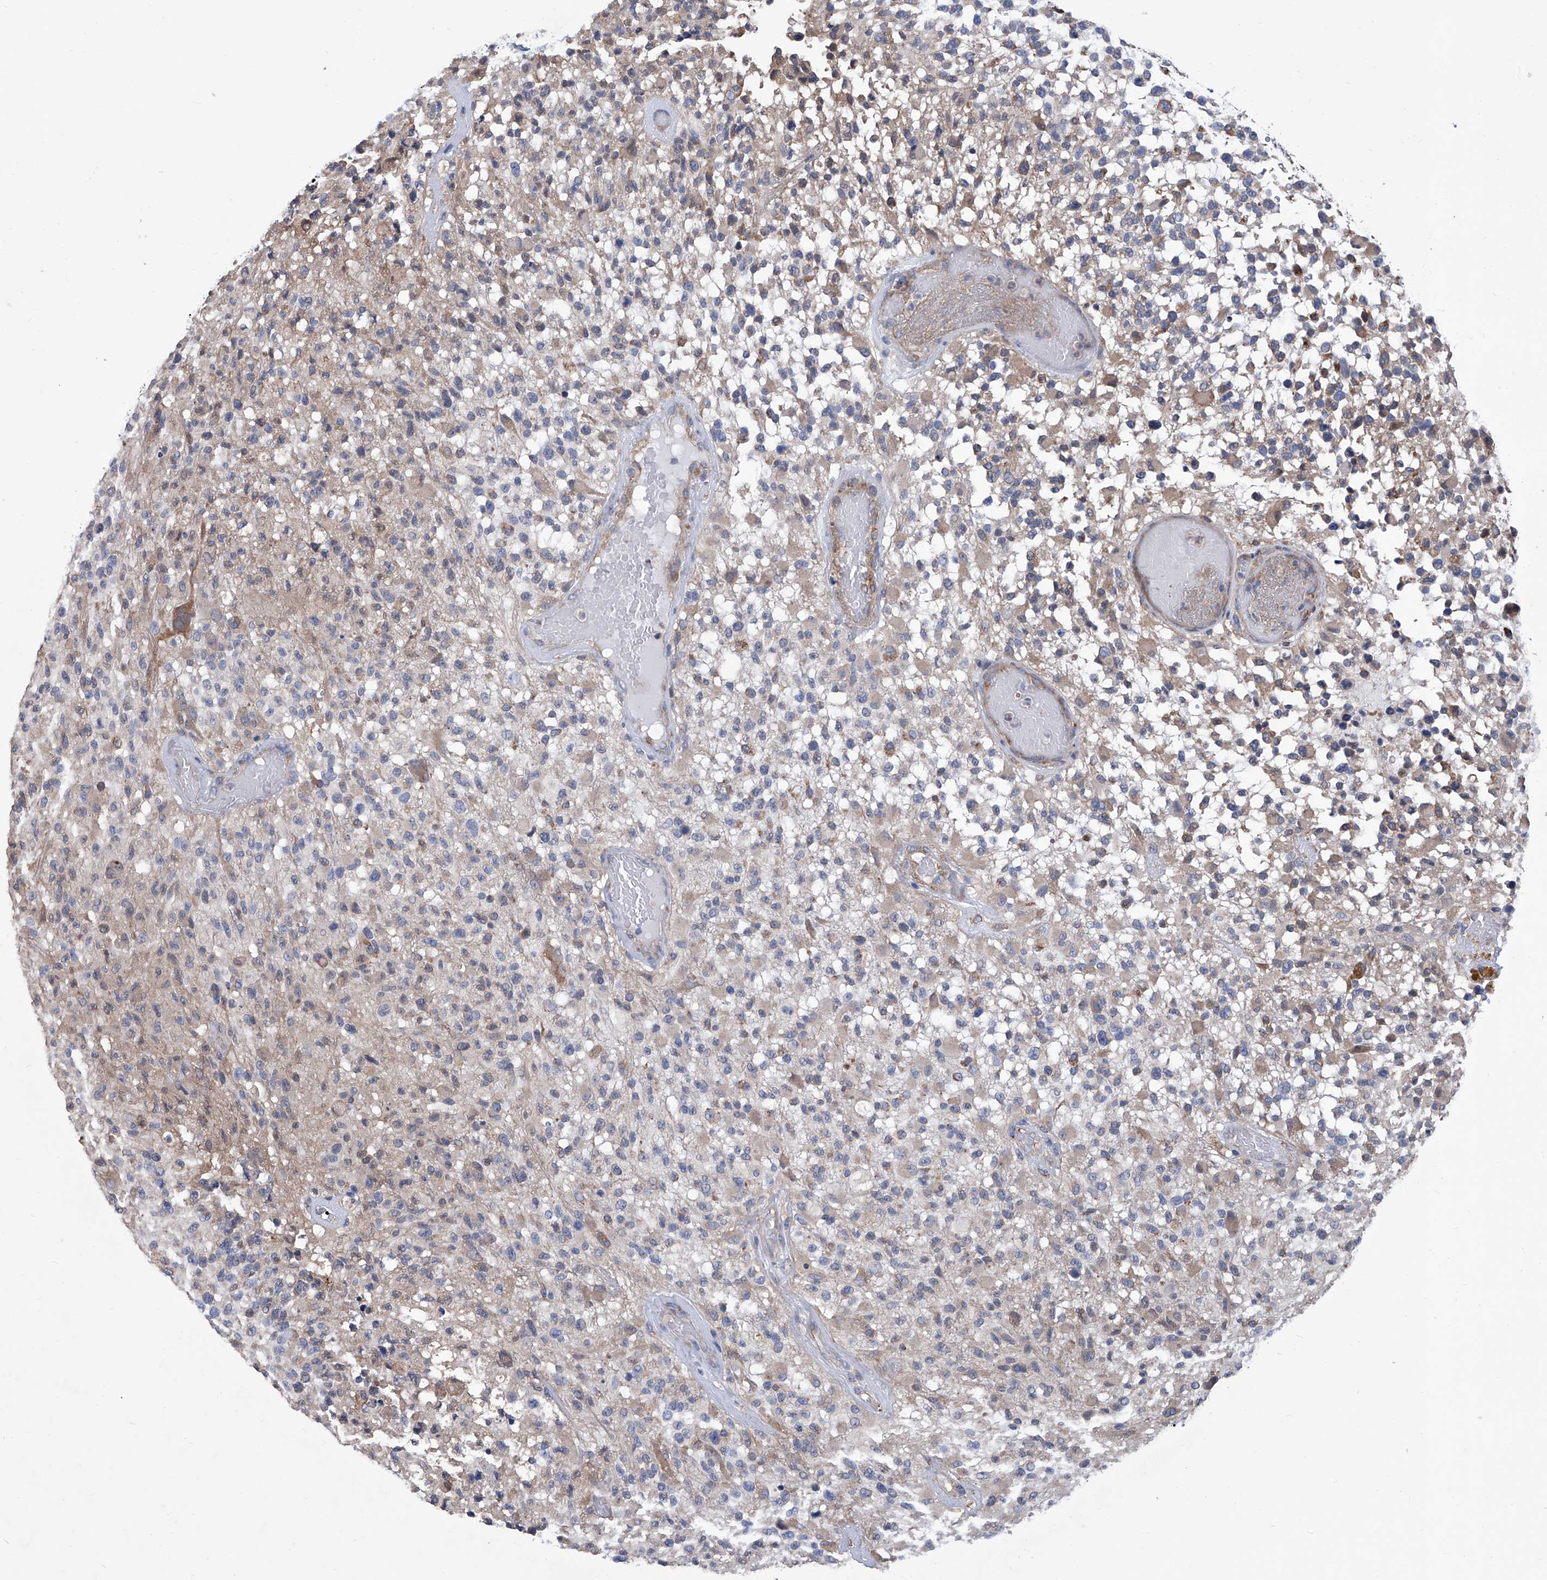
{"staining": {"intensity": "negative", "quantity": "none", "location": "none"}, "tissue": "glioma", "cell_type": "Tumor cells", "image_type": "cancer", "snomed": [{"axis": "morphology", "description": "Glioma, malignant, High grade"}, {"axis": "morphology", "description": "Glioblastoma, NOS"}, {"axis": "topography", "description": "Brain"}], "caption": "Tumor cells are negative for protein expression in human glioma. Nuclei are stained in blue.", "gene": "SMS", "patient": {"sex": "male", "age": 60}}